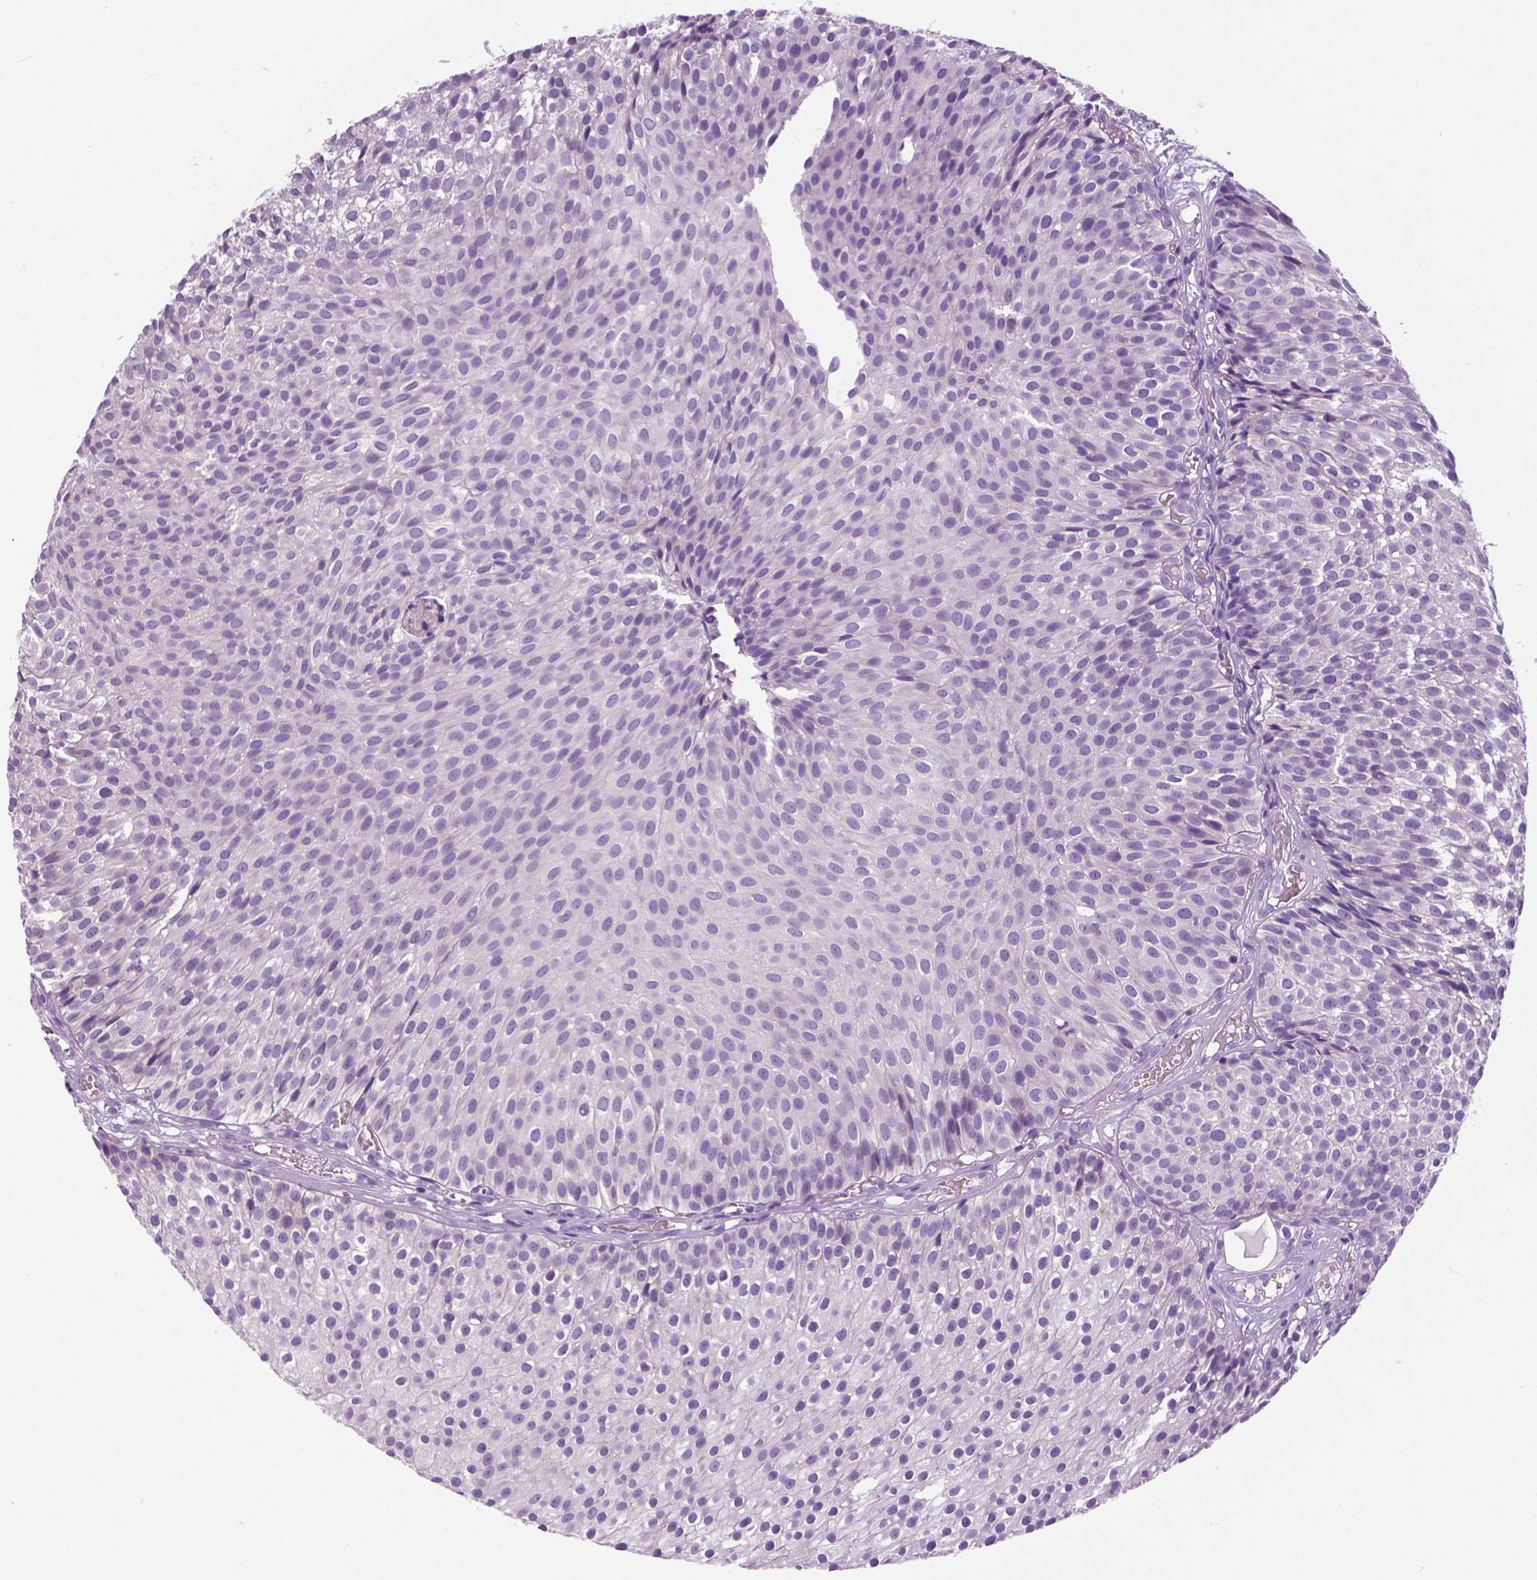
{"staining": {"intensity": "negative", "quantity": "none", "location": "none"}, "tissue": "urothelial cancer", "cell_type": "Tumor cells", "image_type": "cancer", "snomed": [{"axis": "morphology", "description": "Urothelial carcinoma, Low grade"}, {"axis": "topography", "description": "Urinary bladder"}], "caption": "This is an IHC histopathology image of low-grade urothelial carcinoma. There is no expression in tumor cells.", "gene": "TP53TG5", "patient": {"sex": "male", "age": 63}}